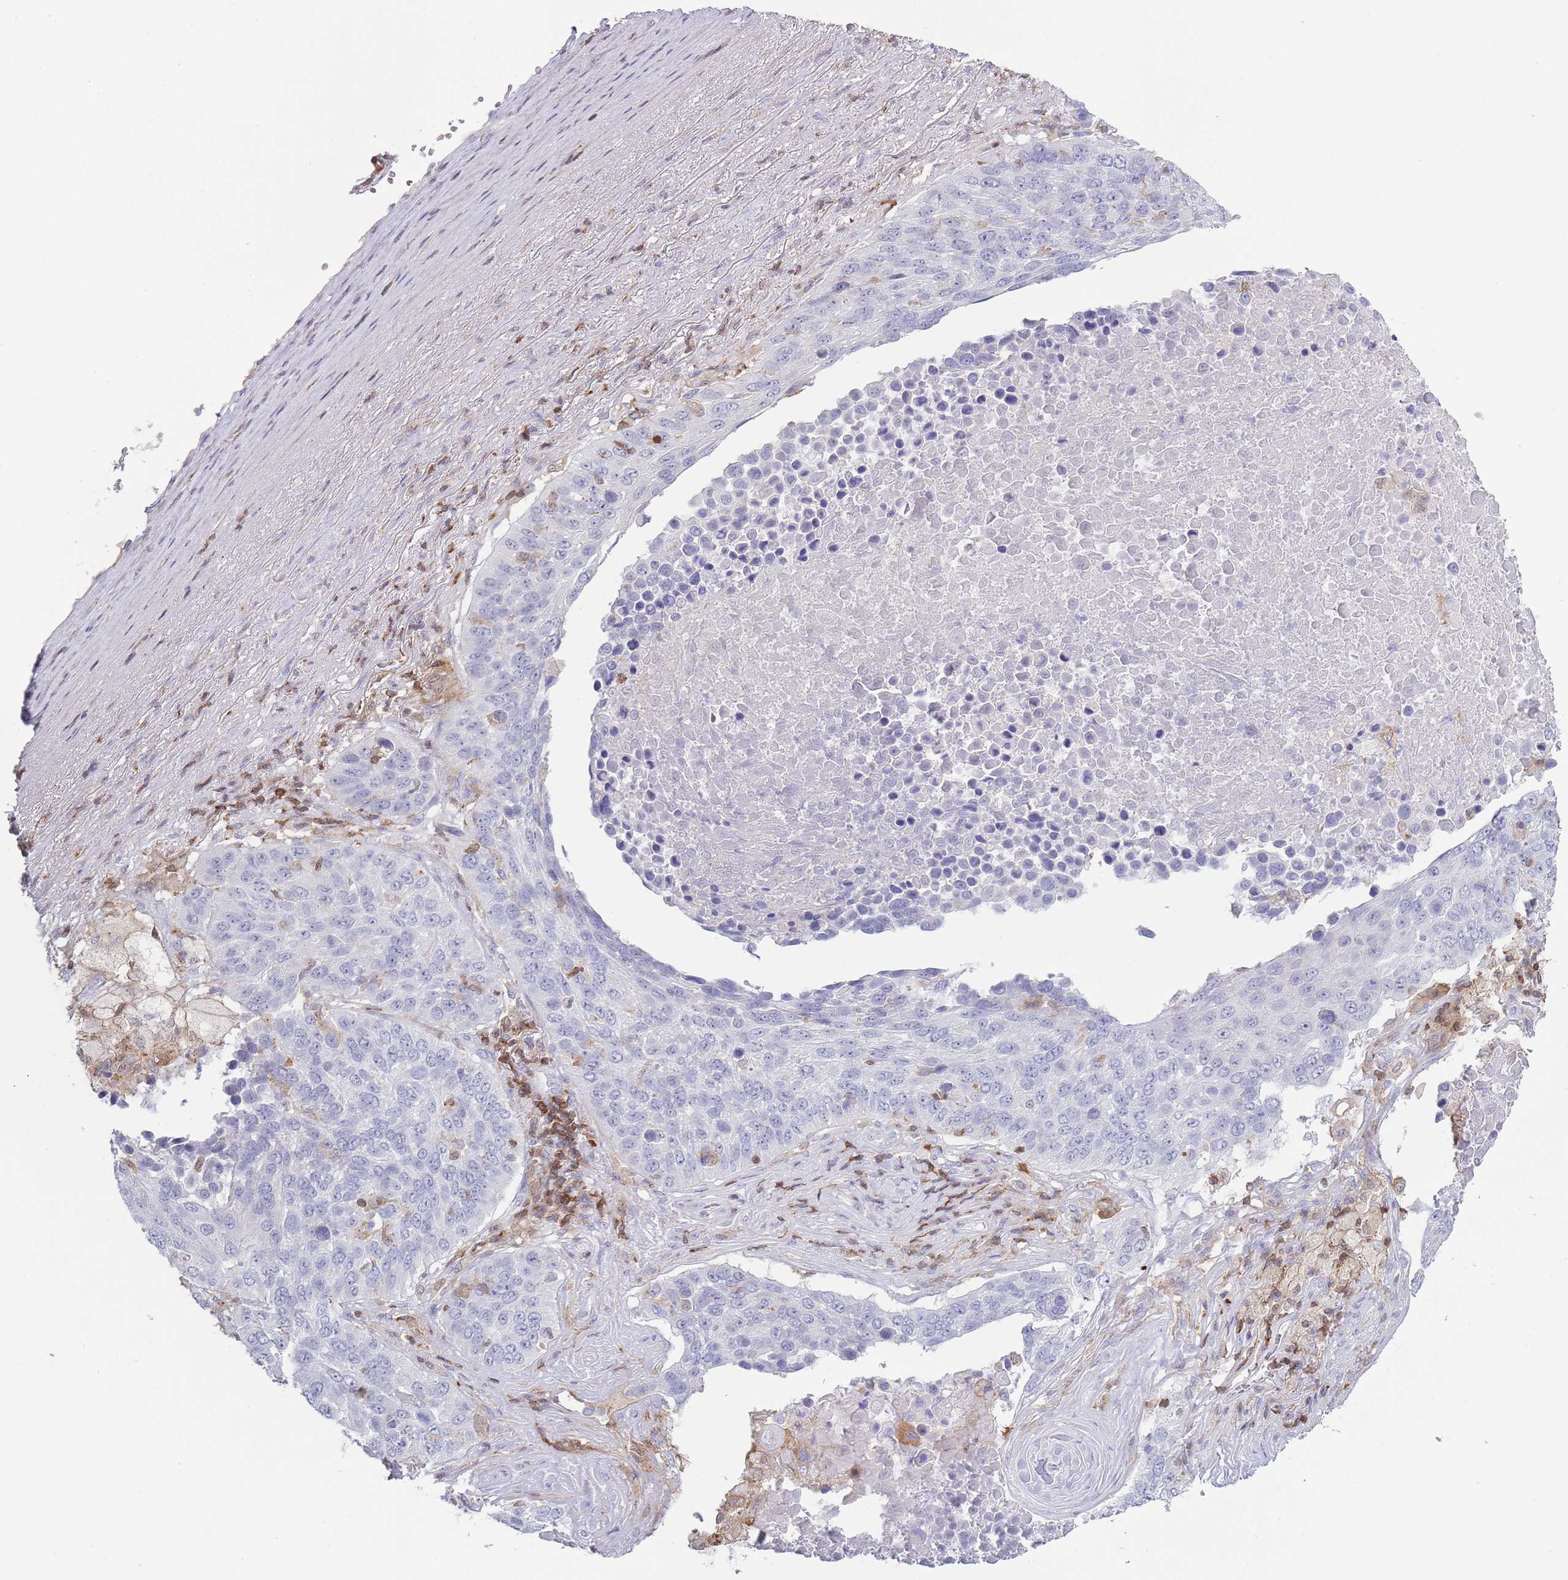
{"staining": {"intensity": "negative", "quantity": "none", "location": "none"}, "tissue": "lung cancer", "cell_type": "Tumor cells", "image_type": "cancer", "snomed": [{"axis": "morphology", "description": "Normal tissue, NOS"}, {"axis": "morphology", "description": "Squamous cell carcinoma, NOS"}, {"axis": "topography", "description": "Lymph node"}, {"axis": "topography", "description": "Lung"}], "caption": "IHC photomicrograph of lung cancer (squamous cell carcinoma) stained for a protein (brown), which shows no expression in tumor cells.", "gene": "LPXN", "patient": {"sex": "male", "age": 66}}